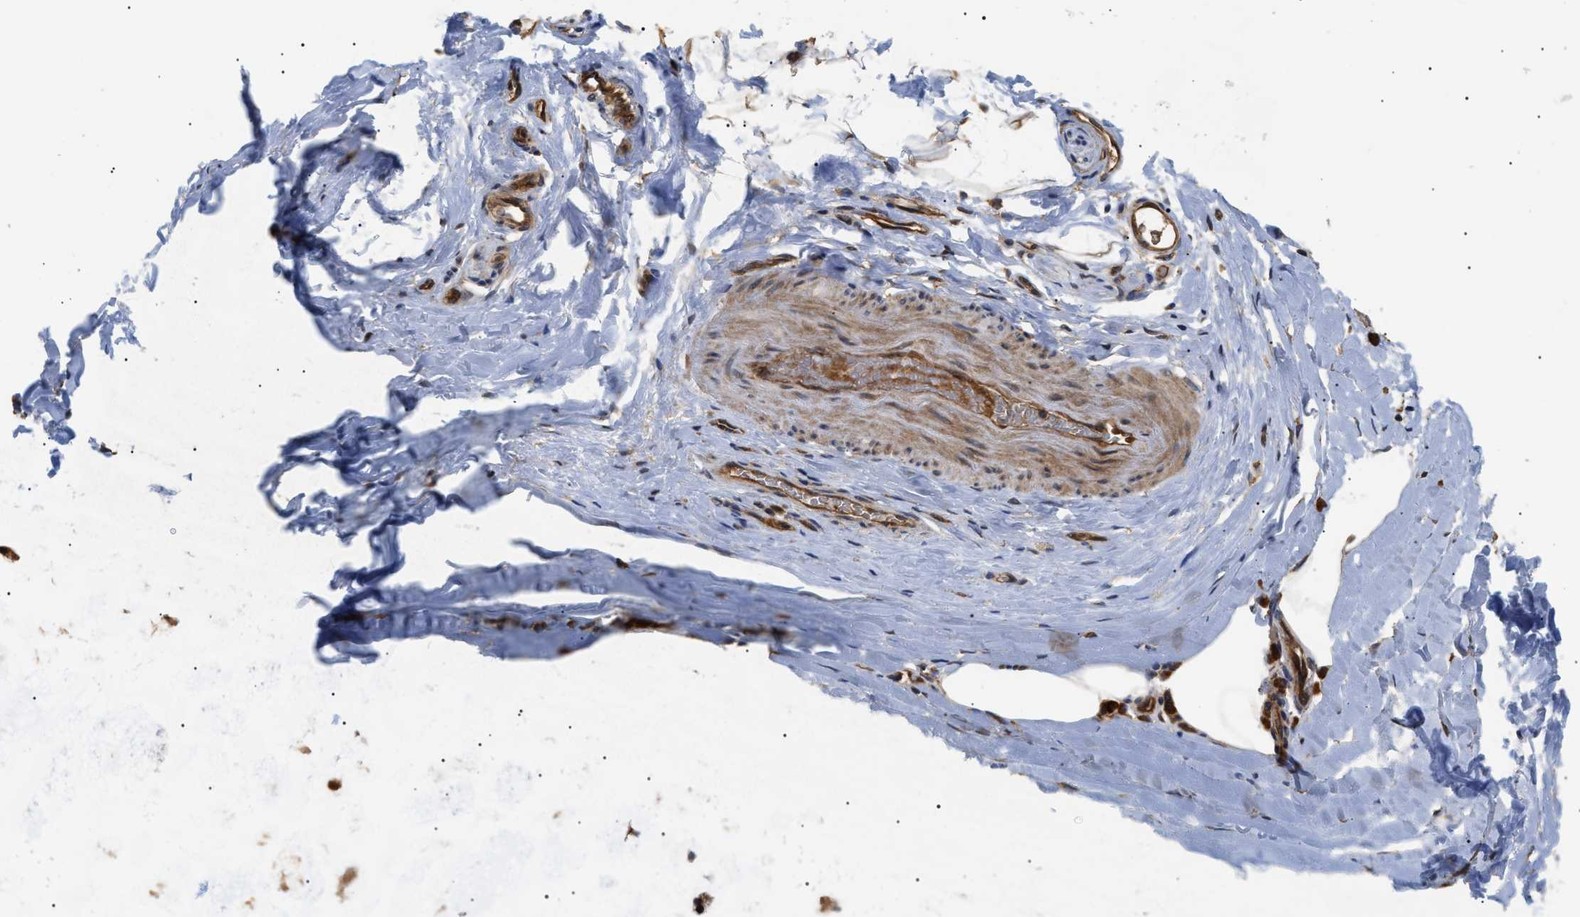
{"staining": {"intensity": "moderate", "quantity": ">75%", "location": "cytoplasmic/membranous"}, "tissue": "adipose tissue", "cell_type": "Adipocytes", "image_type": "normal", "snomed": [{"axis": "morphology", "description": "Normal tissue, NOS"}, {"axis": "topography", "description": "Cartilage tissue"}, {"axis": "topography", "description": "Bronchus"}], "caption": "Immunohistochemical staining of benign human adipose tissue displays medium levels of moderate cytoplasmic/membranous staining in about >75% of adipocytes.", "gene": "ASTL", "patient": {"sex": "female", "age": 53}}